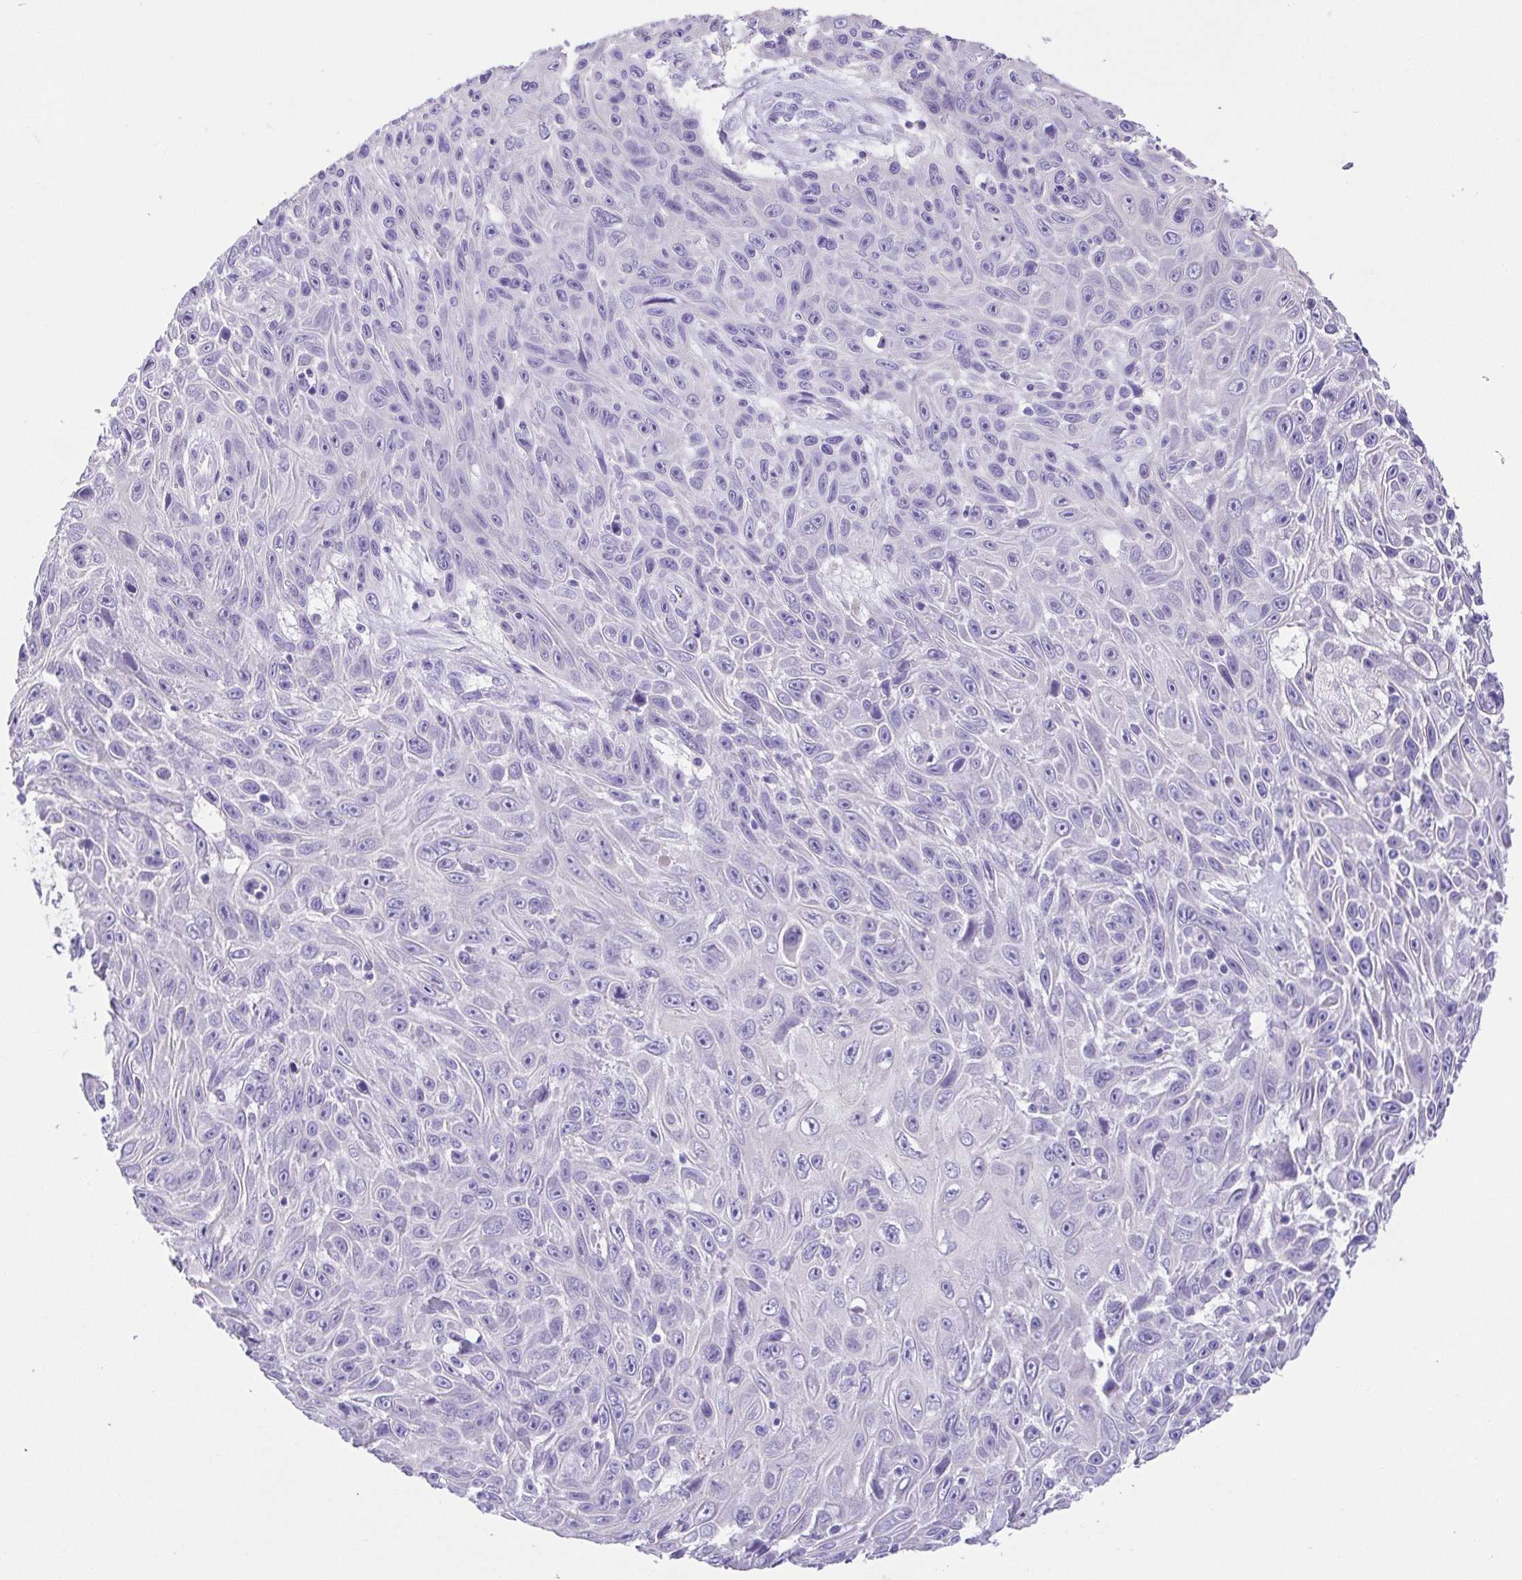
{"staining": {"intensity": "negative", "quantity": "none", "location": "none"}, "tissue": "skin cancer", "cell_type": "Tumor cells", "image_type": "cancer", "snomed": [{"axis": "morphology", "description": "Squamous cell carcinoma, NOS"}, {"axis": "topography", "description": "Skin"}], "caption": "Immunohistochemical staining of skin cancer (squamous cell carcinoma) shows no significant positivity in tumor cells. (Stains: DAB IHC with hematoxylin counter stain, Microscopy: brightfield microscopy at high magnification).", "gene": "SPATA4", "patient": {"sex": "male", "age": 82}}